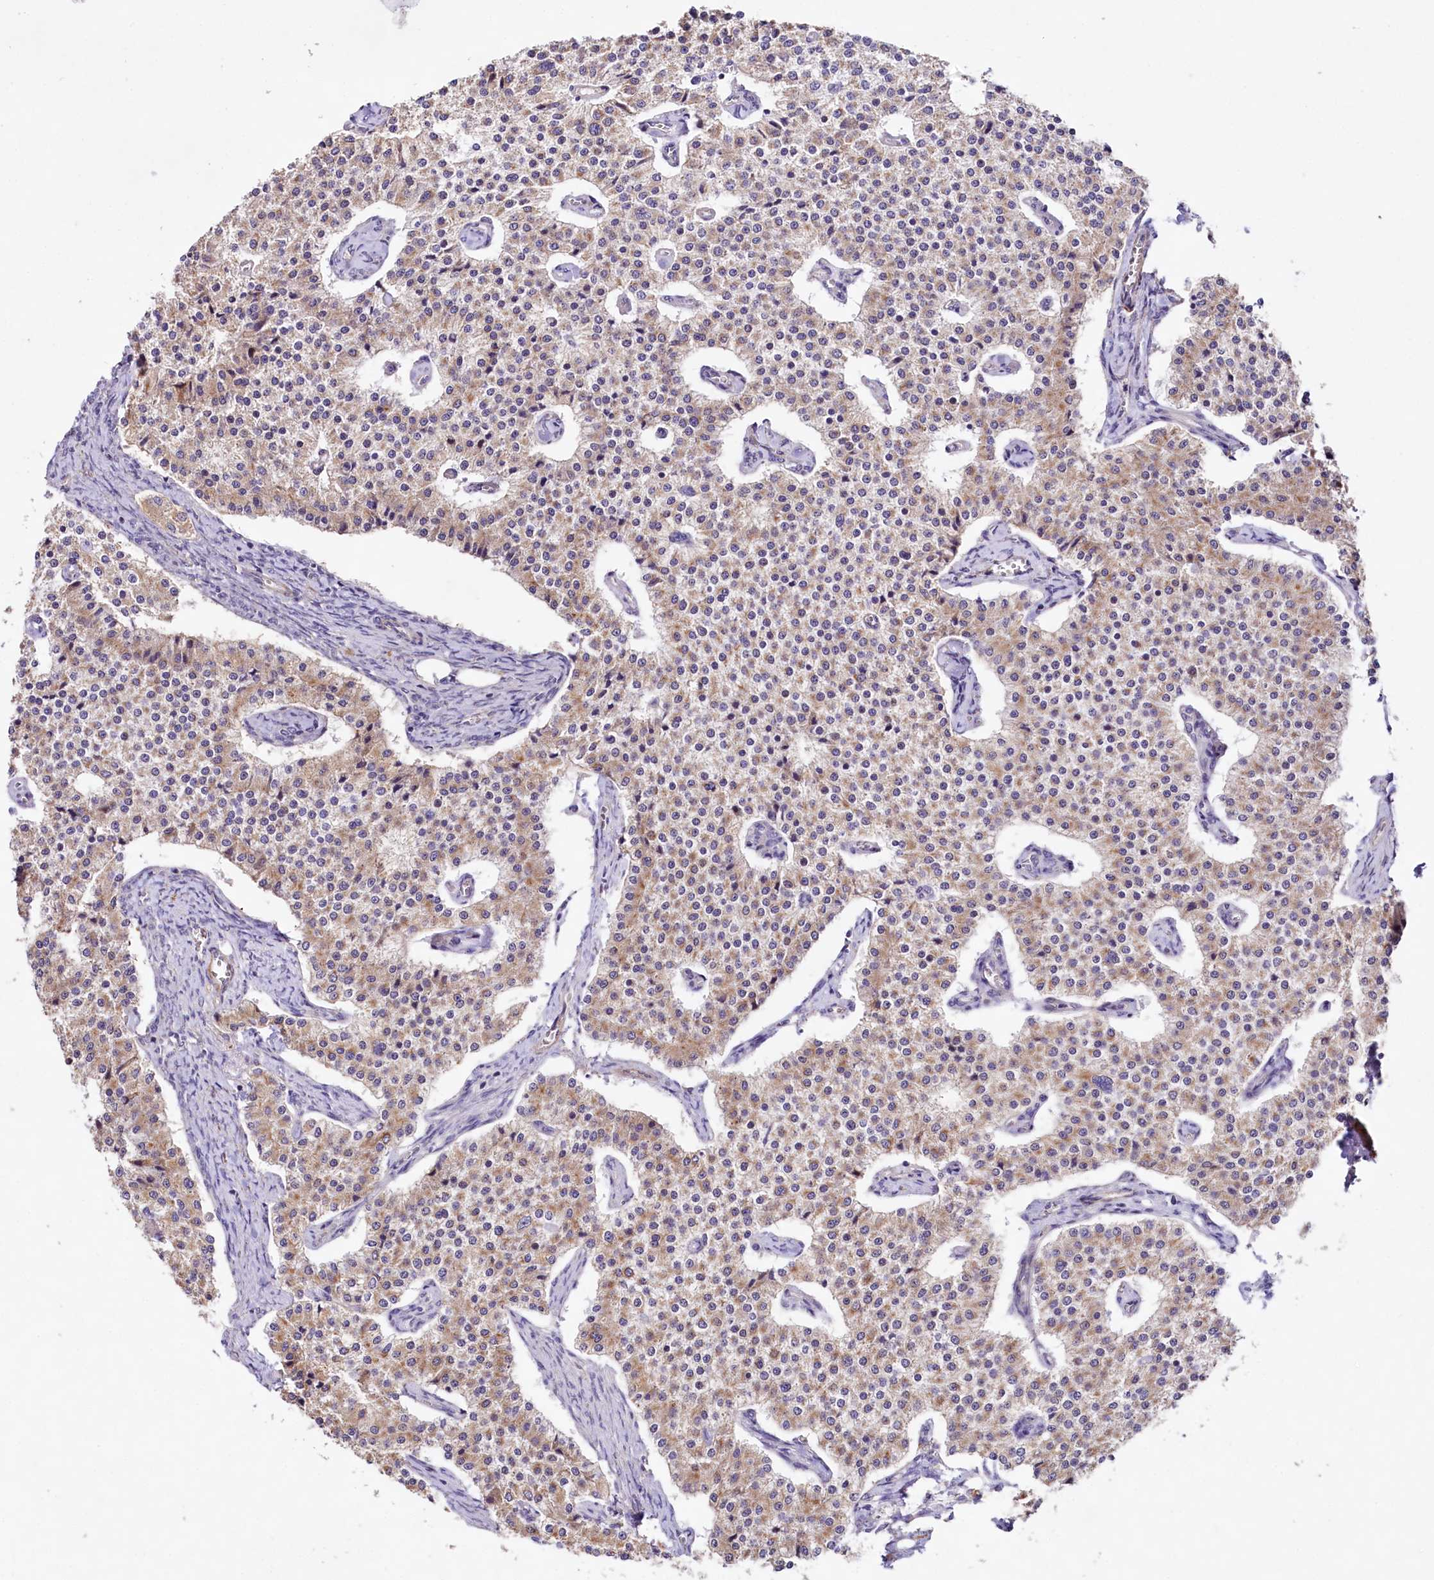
{"staining": {"intensity": "weak", "quantity": "25%-75%", "location": "cytoplasmic/membranous"}, "tissue": "carcinoid", "cell_type": "Tumor cells", "image_type": "cancer", "snomed": [{"axis": "morphology", "description": "Carcinoid, malignant, NOS"}, {"axis": "topography", "description": "Colon"}], "caption": "Human carcinoid stained with a protein marker shows weak staining in tumor cells.", "gene": "VPS11", "patient": {"sex": "female", "age": 52}}